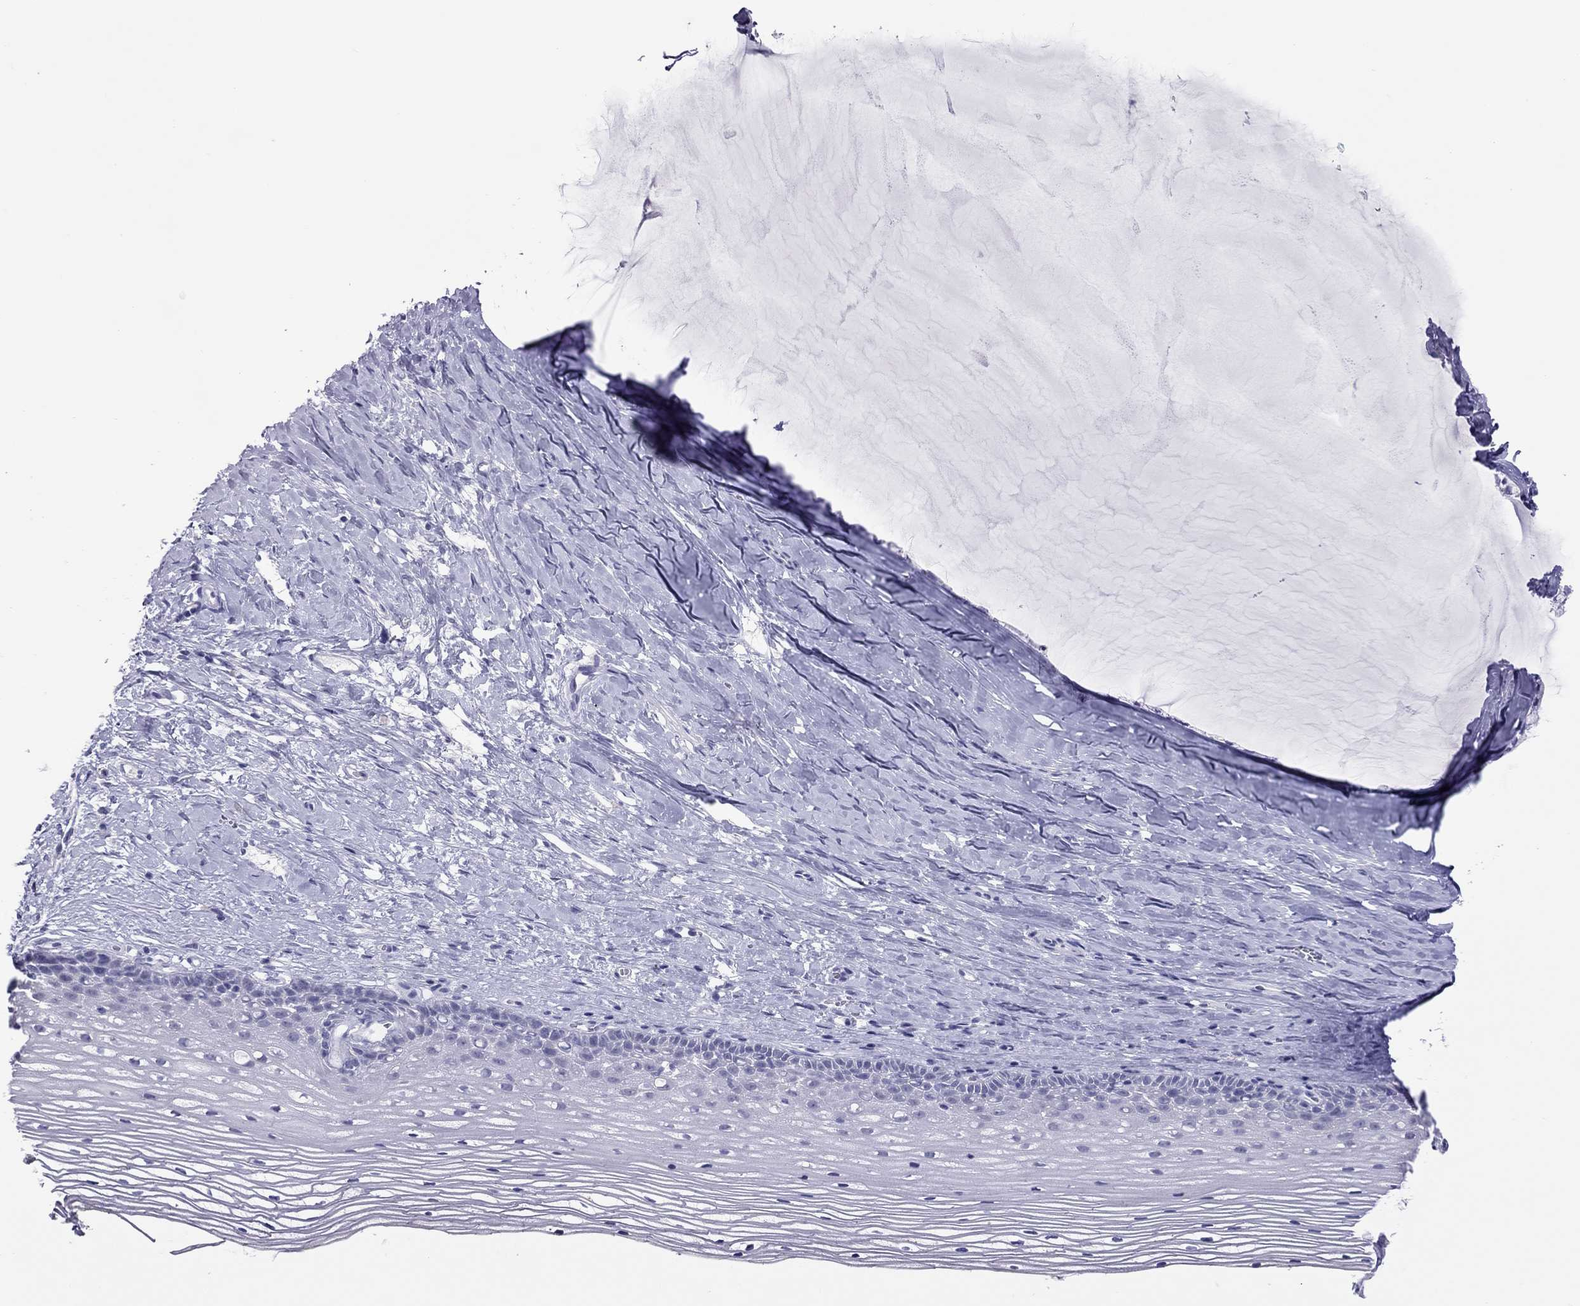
{"staining": {"intensity": "negative", "quantity": "none", "location": "none"}, "tissue": "cervix", "cell_type": "Squamous epithelial cells", "image_type": "normal", "snomed": [{"axis": "morphology", "description": "Normal tissue, NOS"}, {"axis": "topography", "description": "Cervix"}], "caption": "Protein analysis of normal cervix exhibits no significant staining in squamous epithelial cells.", "gene": "CHRNB3", "patient": {"sex": "female", "age": 40}}